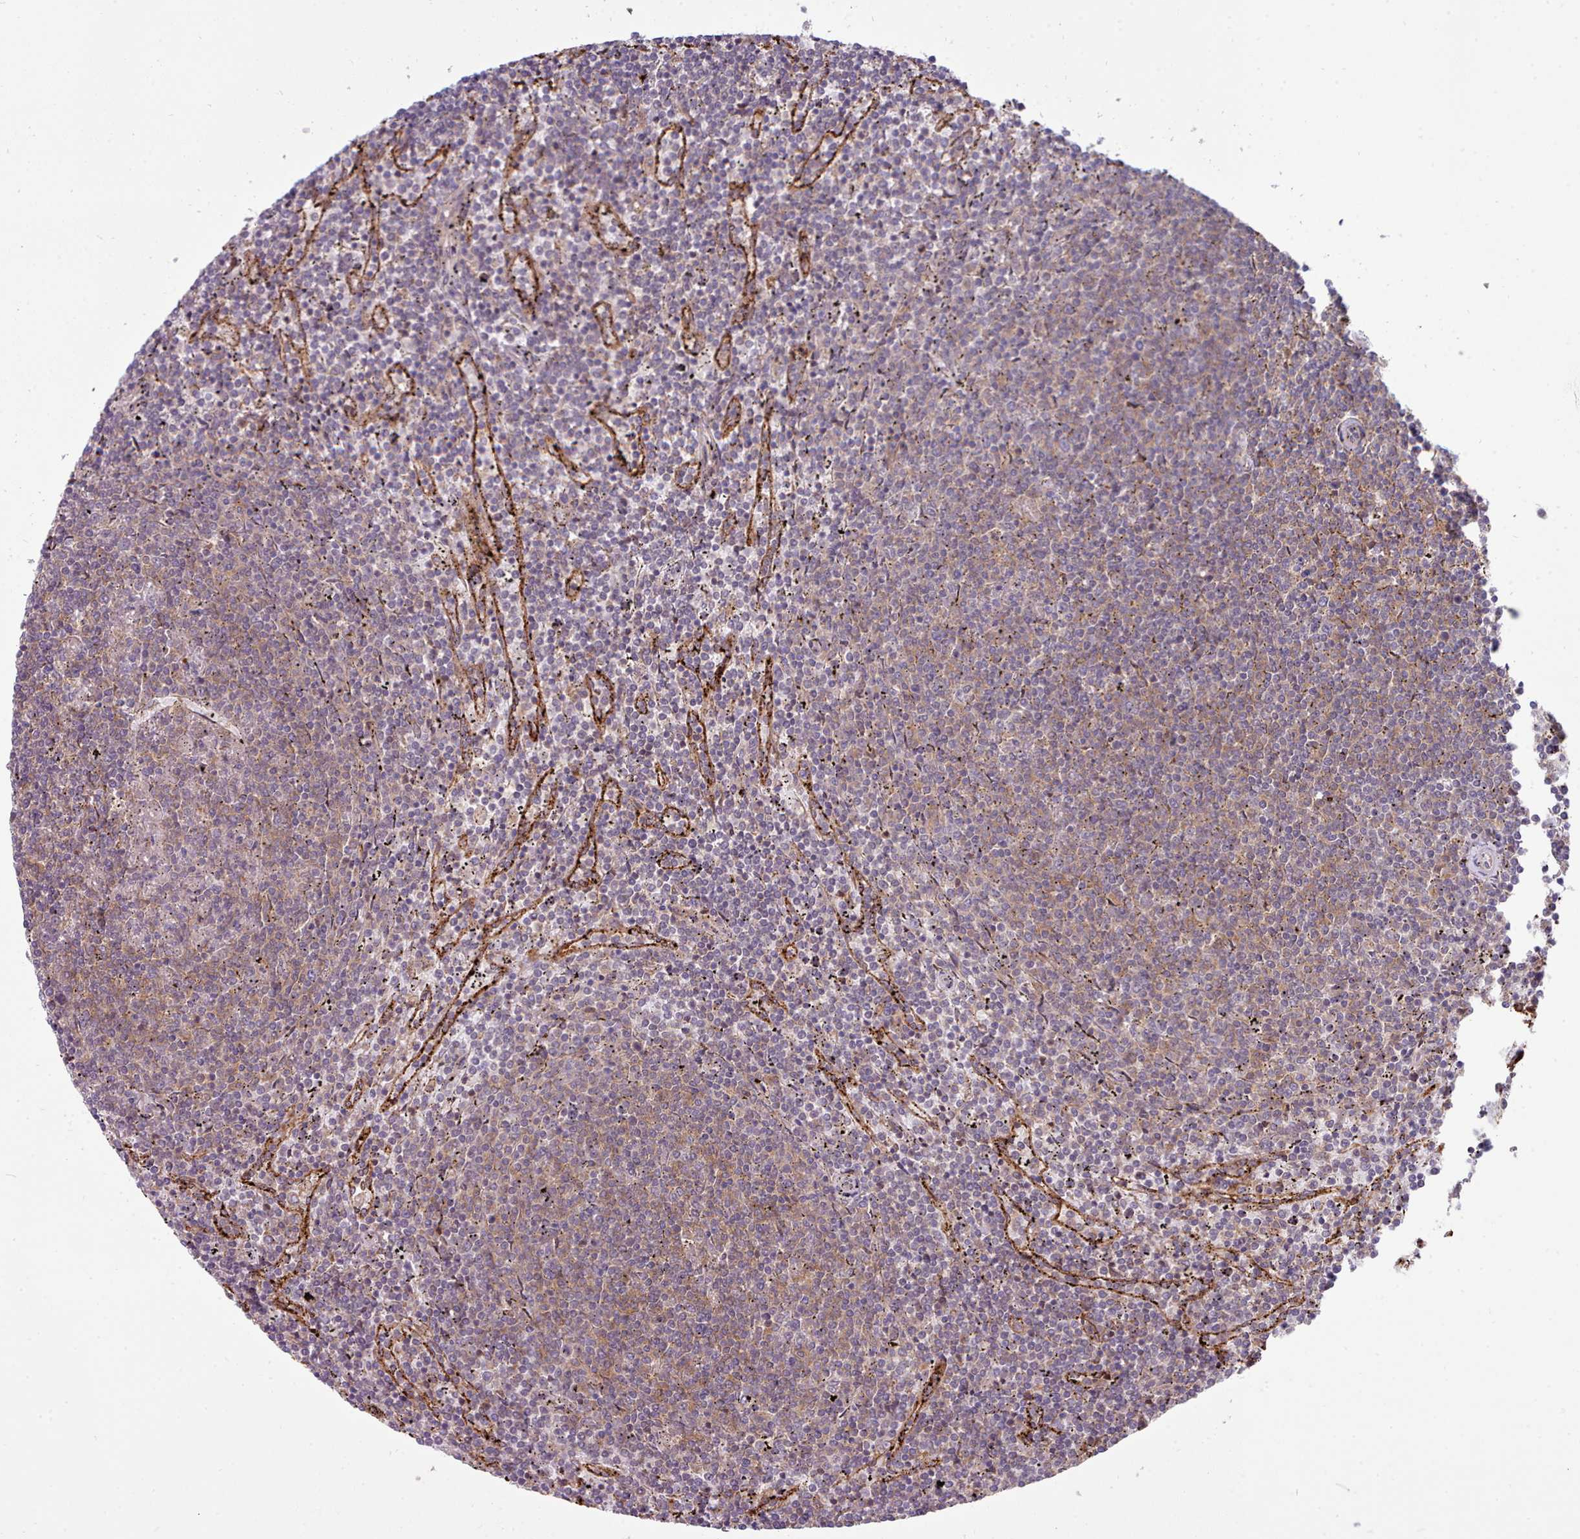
{"staining": {"intensity": "weak", "quantity": "25%-75%", "location": "cytoplasmic/membranous"}, "tissue": "lymphoma", "cell_type": "Tumor cells", "image_type": "cancer", "snomed": [{"axis": "morphology", "description": "Malignant lymphoma, non-Hodgkin's type, Low grade"}, {"axis": "topography", "description": "Spleen"}], "caption": "A low amount of weak cytoplasmic/membranous positivity is seen in approximately 25%-75% of tumor cells in lymphoma tissue.", "gene": "TRIM26", "patient": {"sex": "female", "age": 50}}